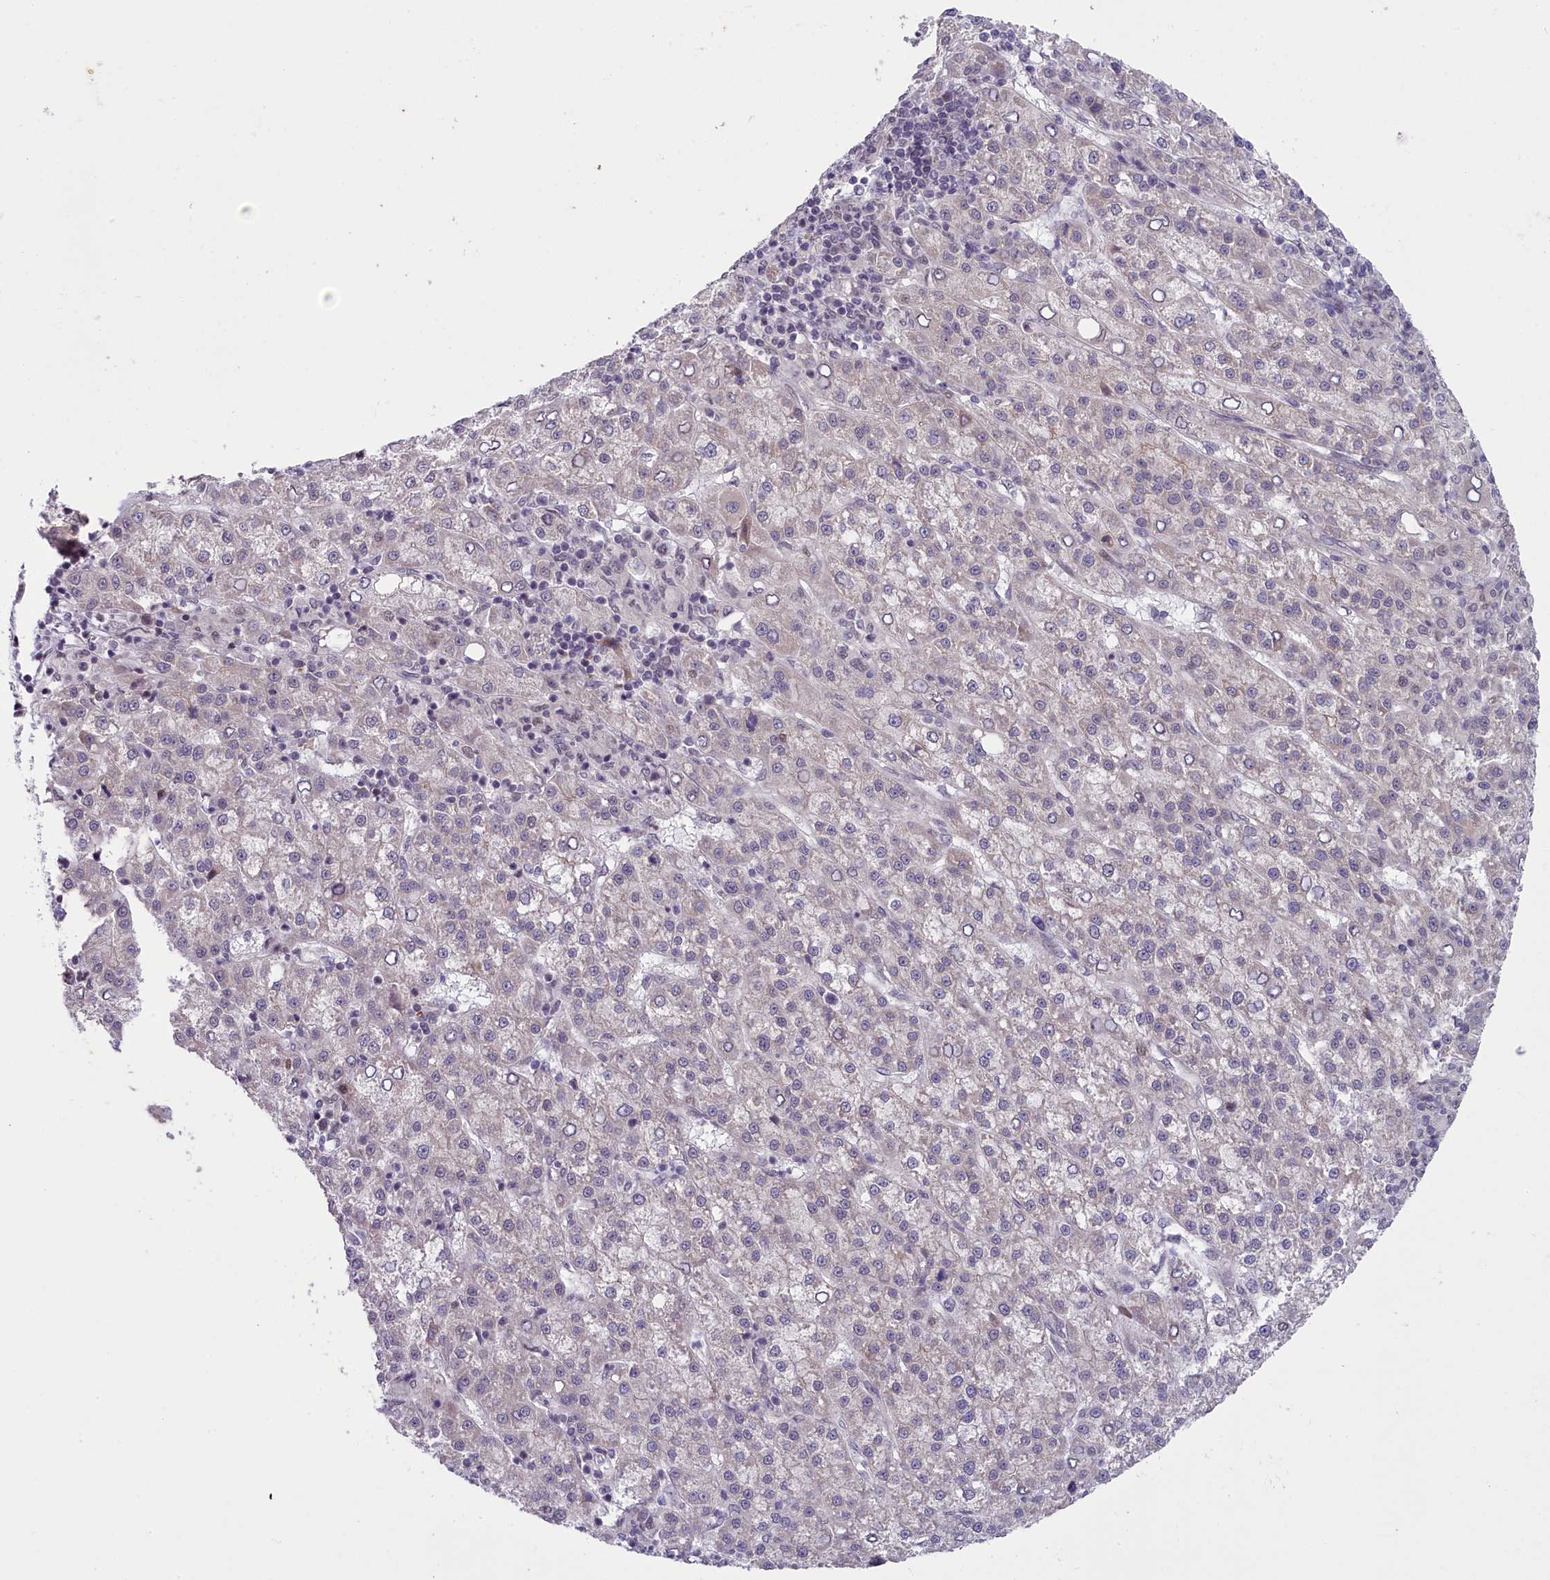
{"staining": {"intensity": "negative", "quantity": "none", "location": "none"}, "tissue": "liver cancer", "cell_type": "Tumor cells", "image_type": "cancer", "snomed": [{"axis": "morphology", "description": "Carcinoma, Hepatocellular, NOS"}, {"axis": "topography", "description": "Liver"}], "caption": "Tumor cells are negative for brown protein staining in liver cancer. (DAB (3,3'-diaminobenzidine) immunohistochemistry, high magnification).", "gene": "CCL23", "patient": {"sex": "female", "age": 58}}